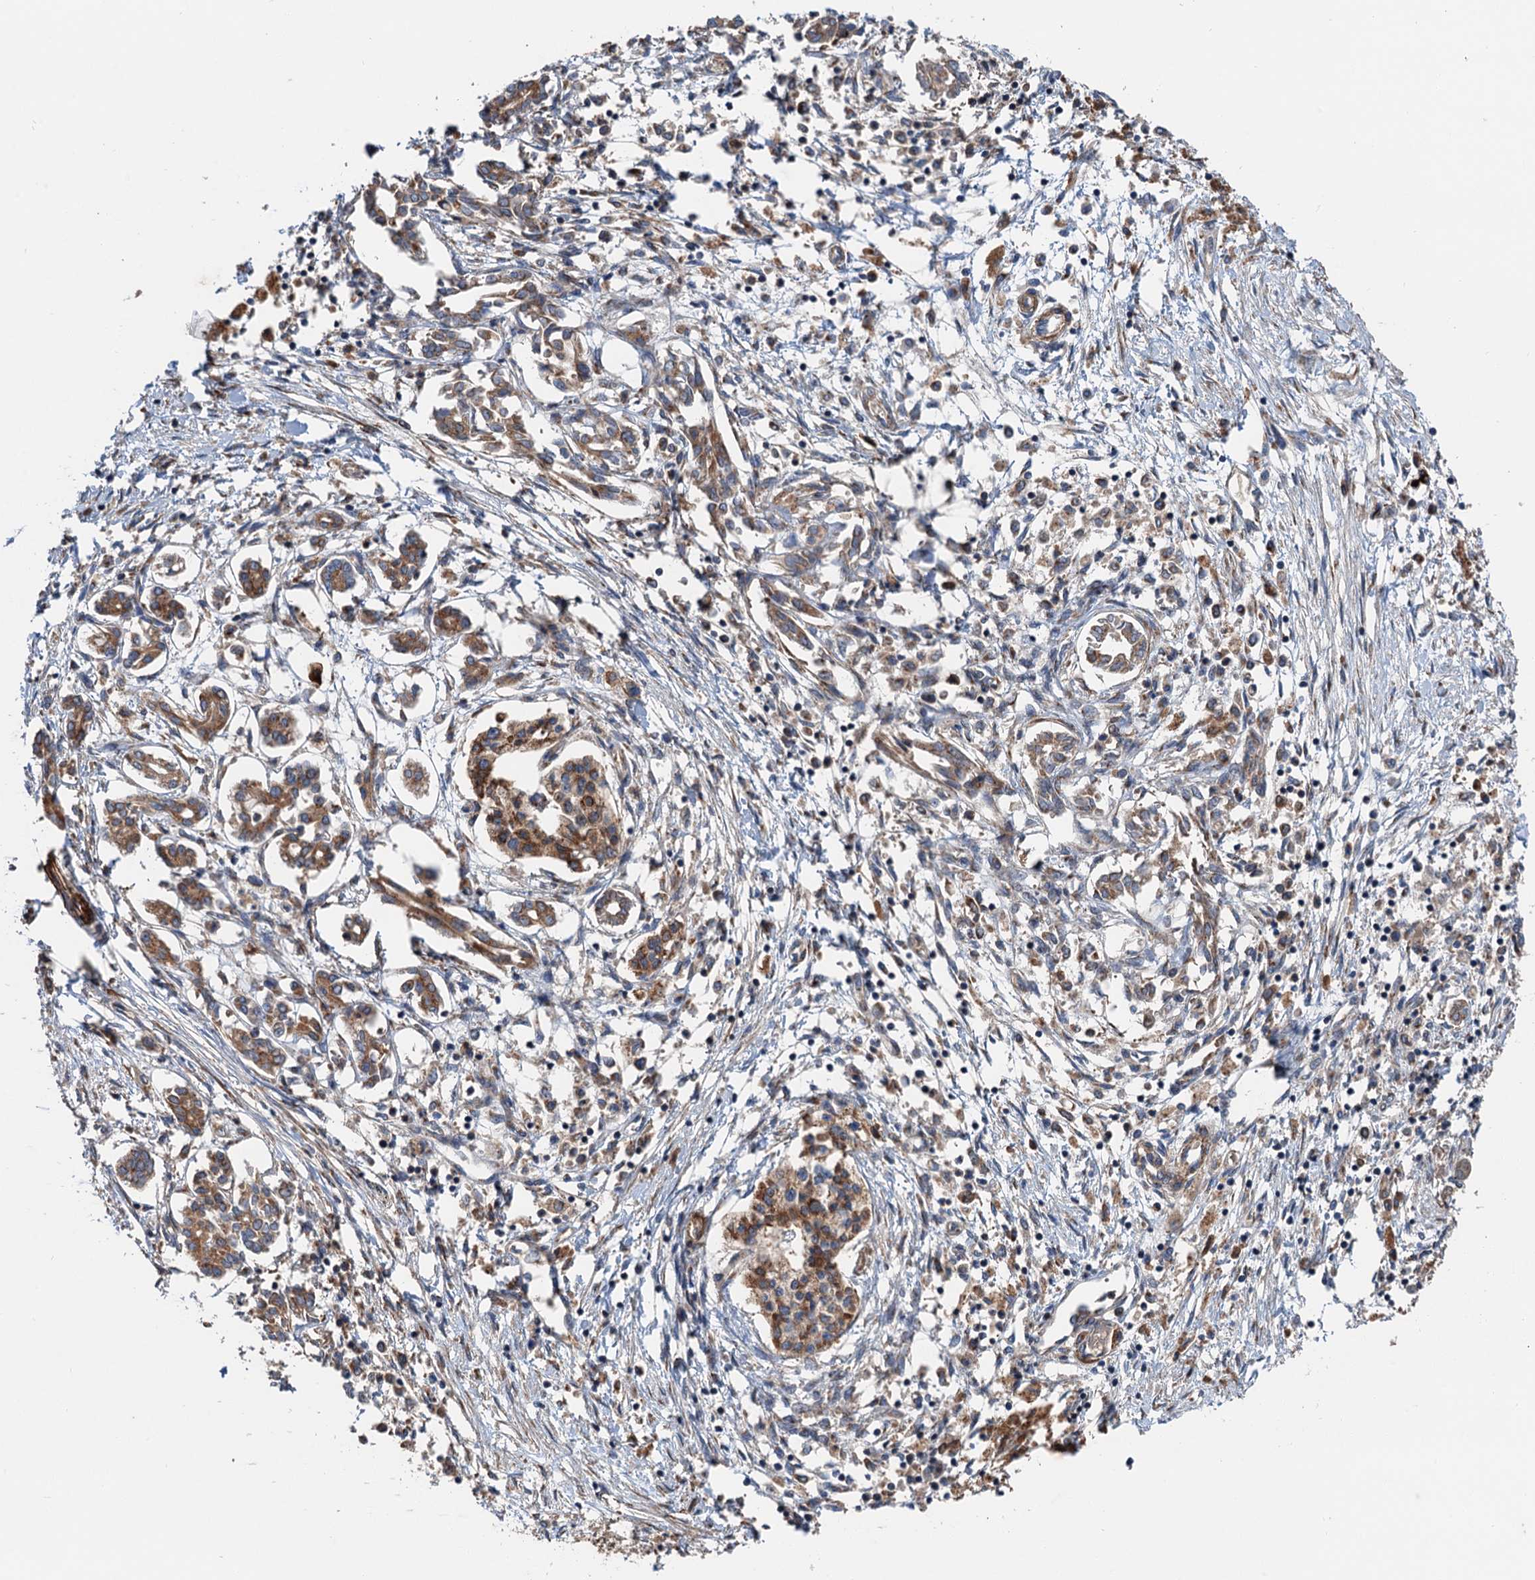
{"staining": {"intensity": "moderate", "quantity": ">75%", "location": "cytoplasmic/membranous"}, "tissue": "pancreatic cancer", "cell_type": "Tumor cells", "image_type": "cancer", "snomed": [{"axis": "morphology", "description": "Adenocarcinoma, NOS"}, {"axis": "topography", "description": "Pancreas"}], "caption": "Protein expression analysis of human pancreatic adenocarcinoma reveals moderate cytoplasmic/membranous positivity in approximately >75% of tumor cells.", "gene": "ANKRD26", "patient": {"sex": "female", "age": 50}}